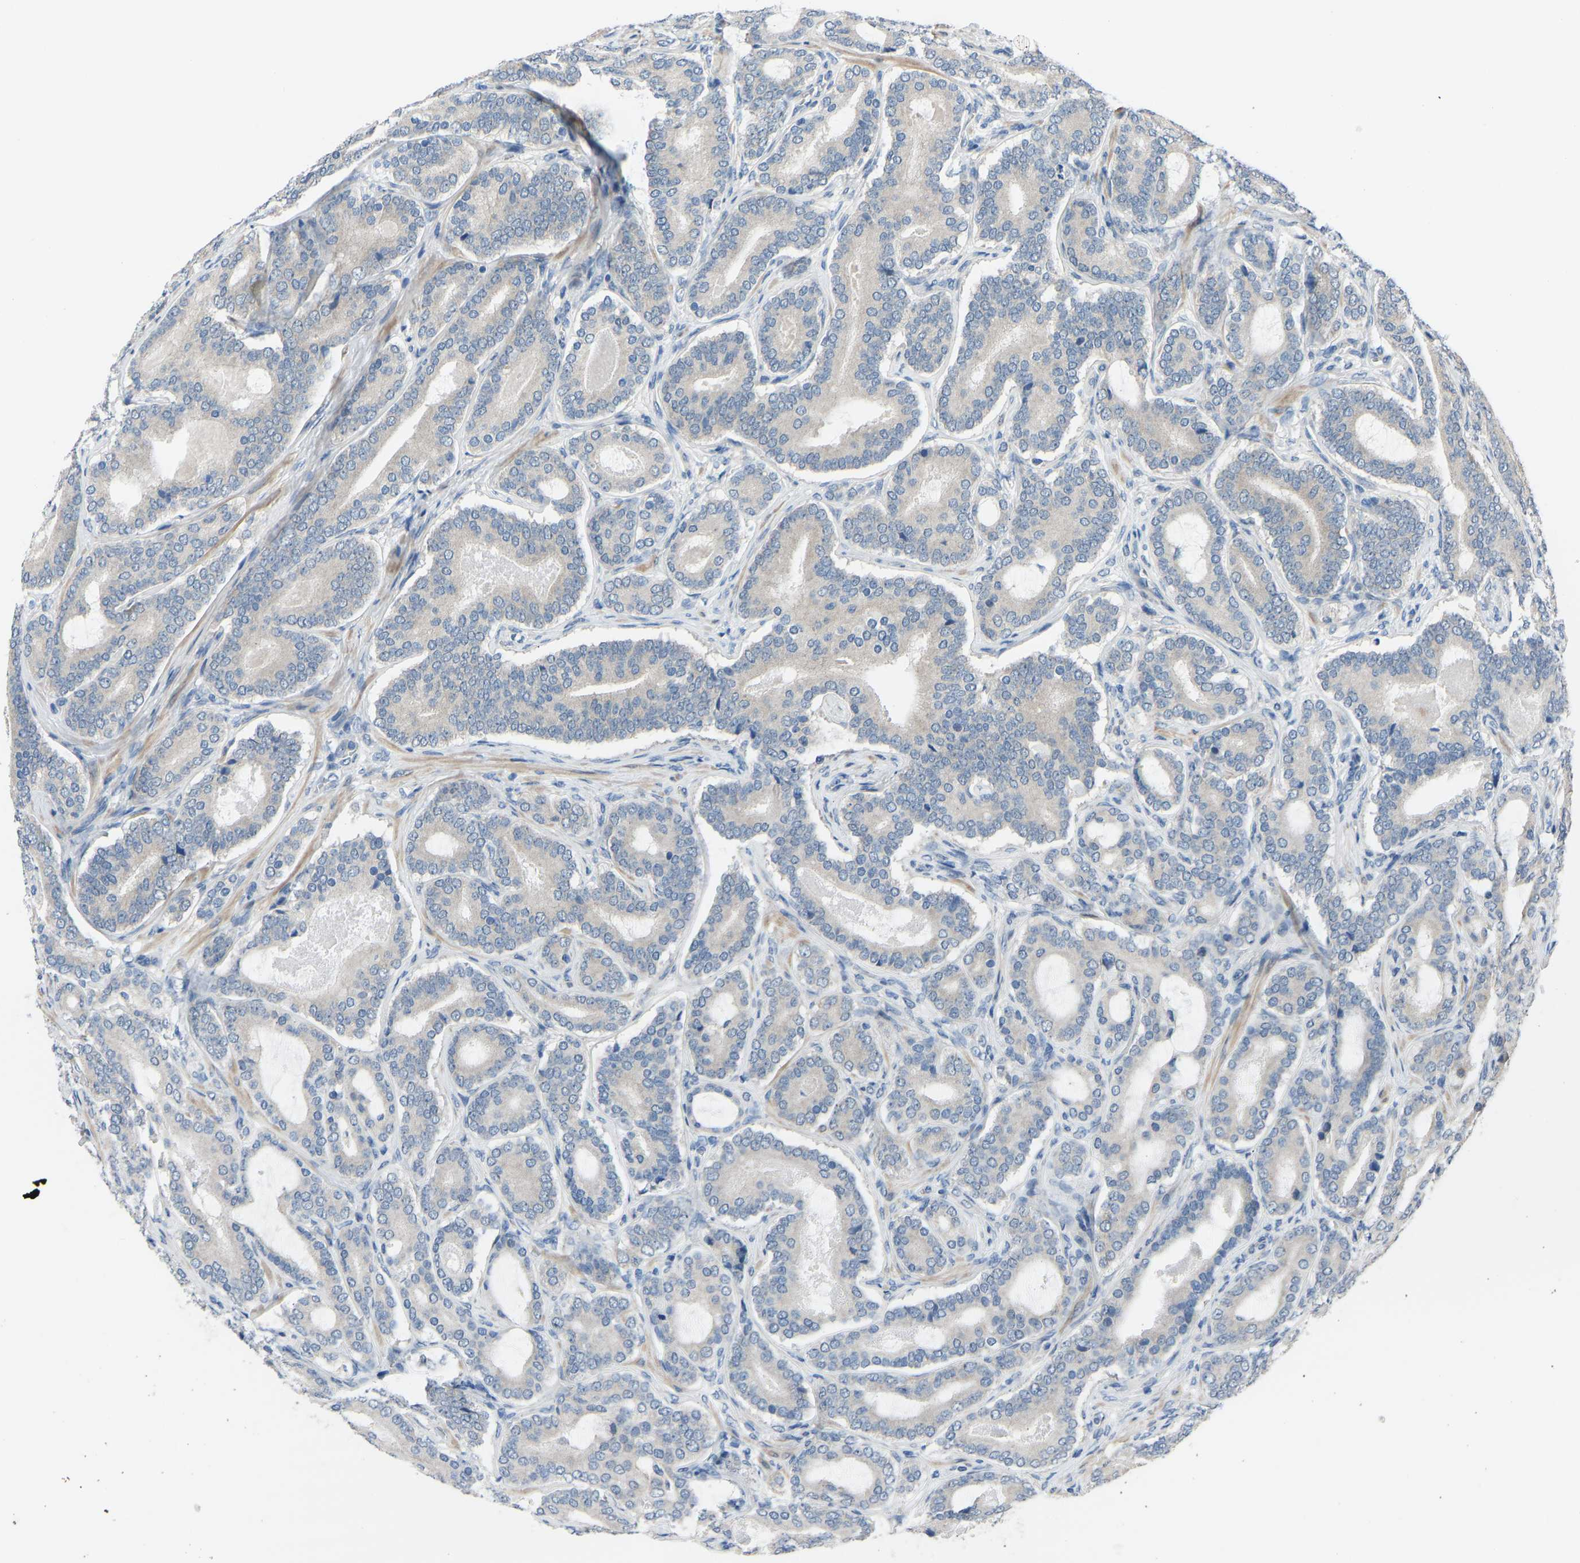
{"staining": {"intensity": "negative", "quantity": "none", "location": "none"}, "tissue": "prostate cancer", "cell_type": "Tumor cells", "image_type": "cancer", "snomed": [{"axis": "morphology", "description": "Adenocarcinoma, High grade"}, {"axis": "topography", "description": "Prostate"}], "caption": "Immunohistochemical staining of prostate cancer (adenocarcinoma (high-grade)) exhibits no significant expression in tumor cells. (Immunohistochemistry (ihc), brightfield microscopy, high magnification).", "gene": "CDK2AP1", "patient": {"sex": "male", "age": 60}}